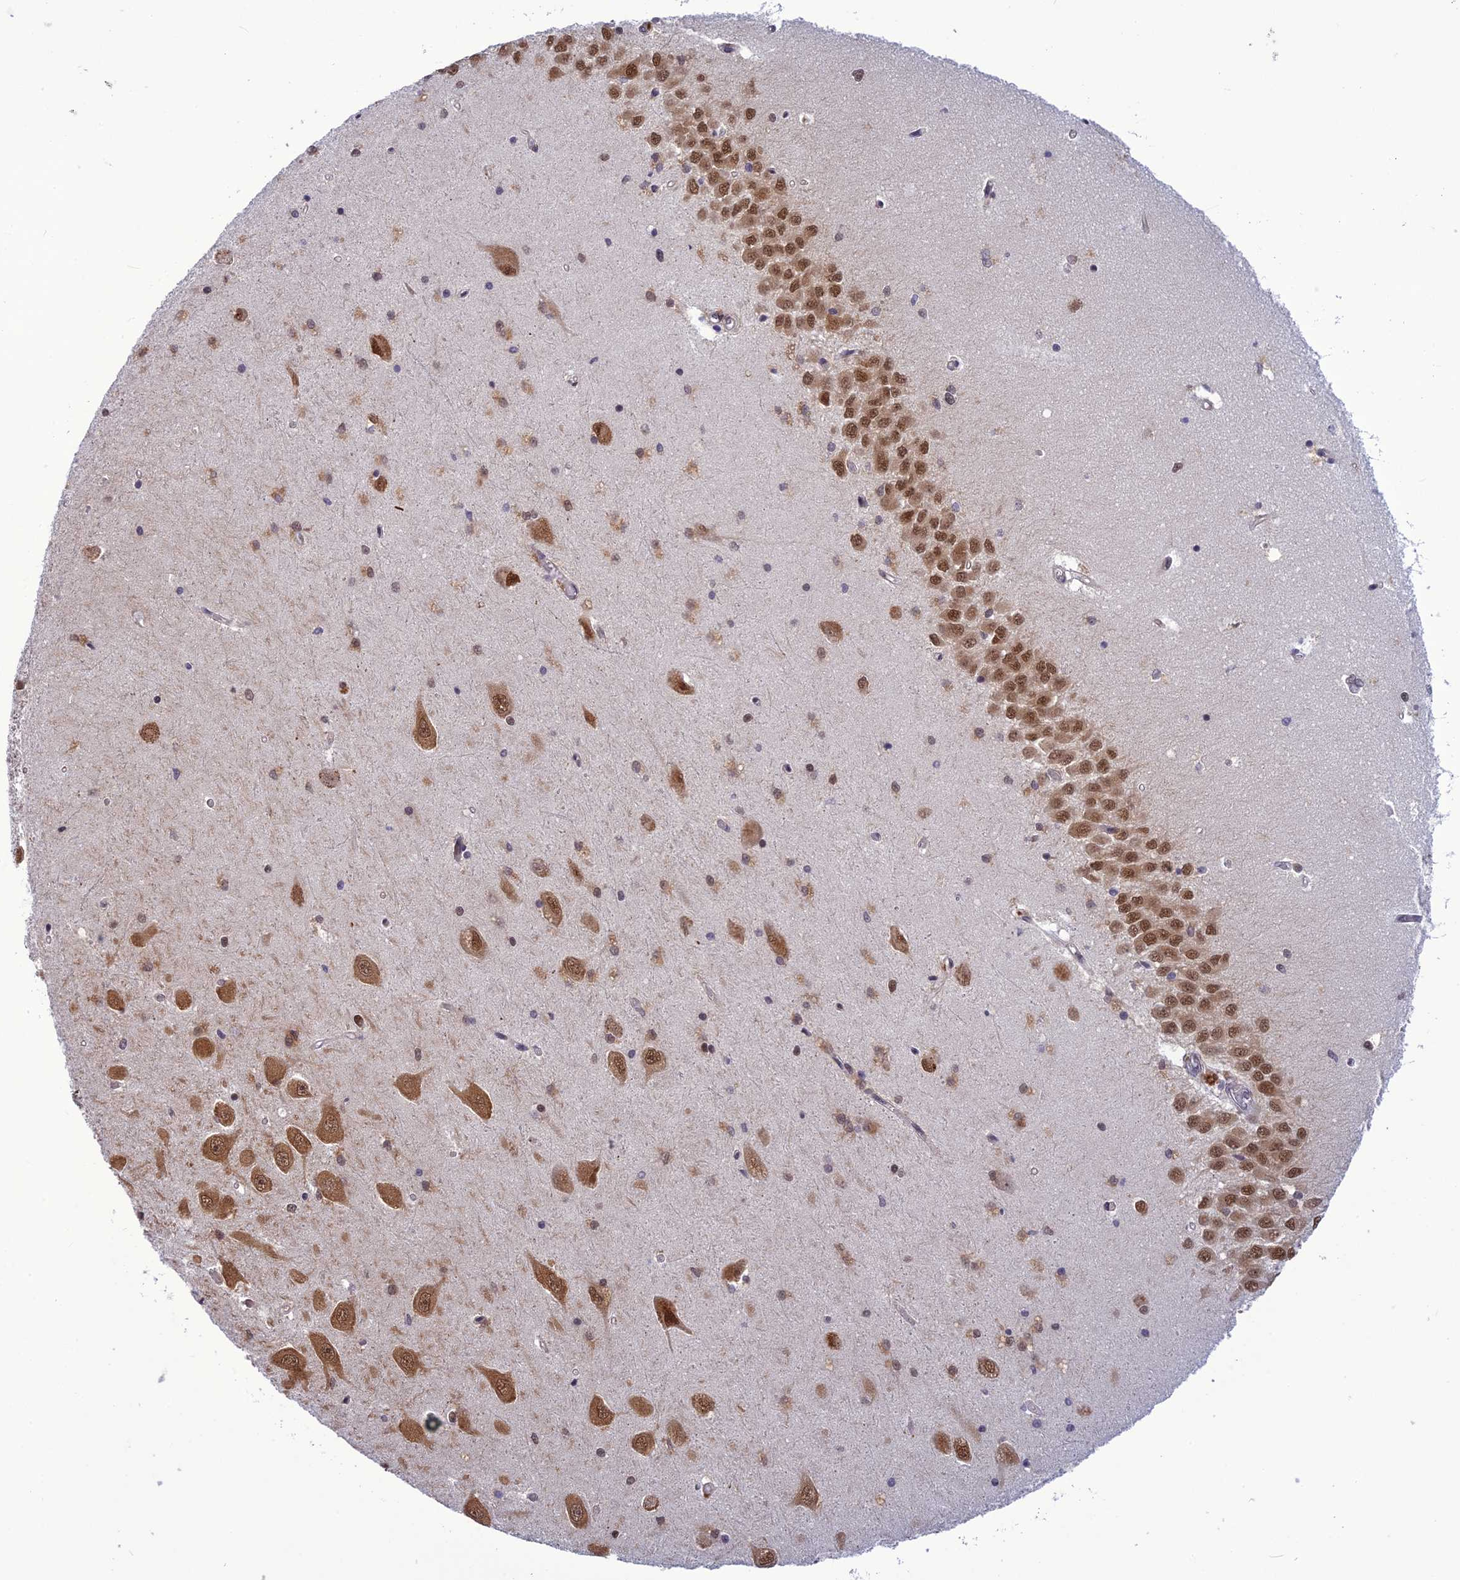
{"staining": {"intensity": "moderate", "quantity": "25%-75%", "location": "nuclear"}, "tissue": "hippocampus", "cell_type": "Glial cells", "image_type": "normal", "snomed": [{"axis": "morphology", "description": "Normal tissue, NOS"}, {"axis": "topography", "description": "Hippocampus"}], "caption": "About 25%-75% of glial cells in unremarkable human hippocampus display moderate nuclear protein expression as visualized by brown immunohistochemical staining.", "gene": "RTRAF", "patient": {"sex": "male", "age": 45}}